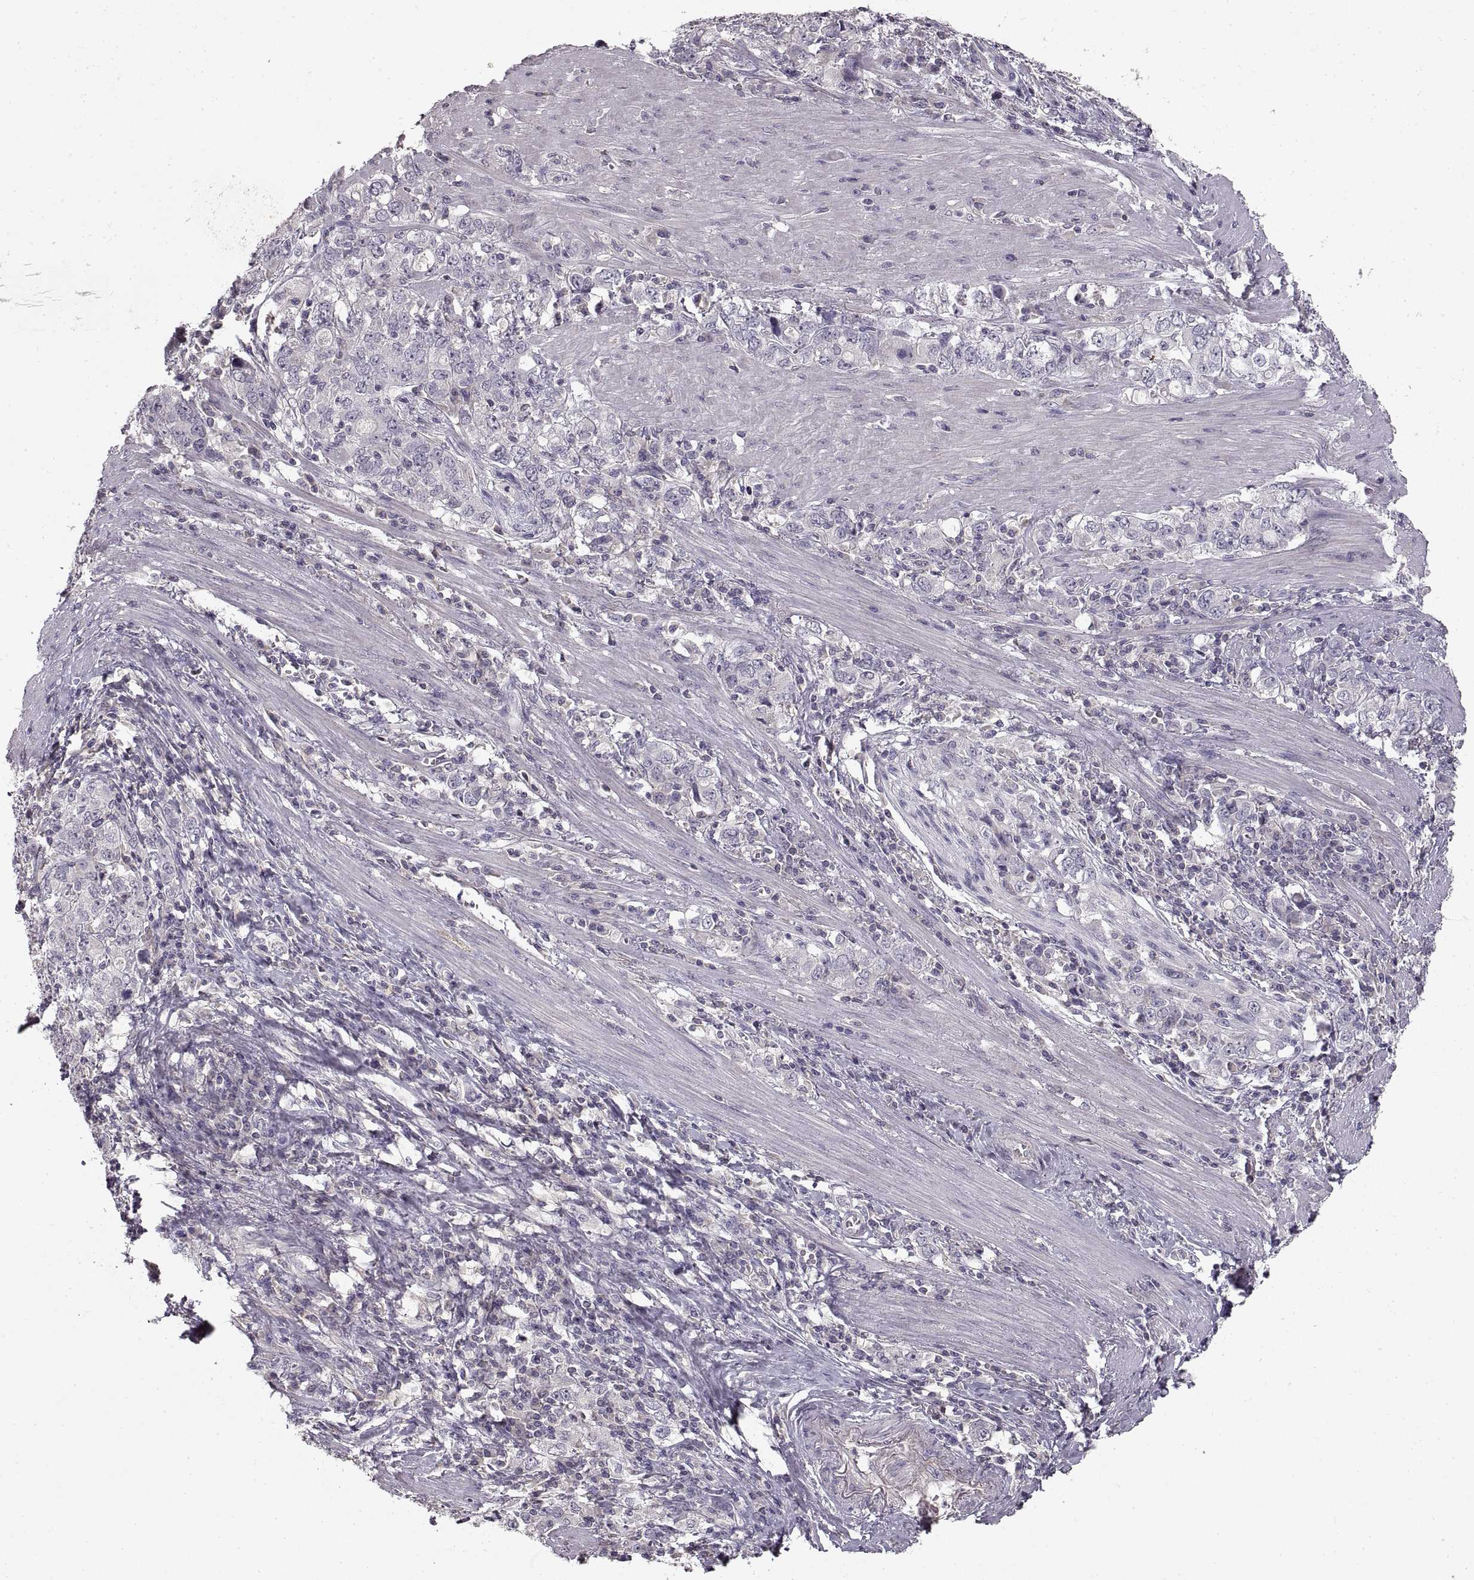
{"staining": {"intensity": "negative", "quantity": "none", "location": "none"}, "tissue": "stomach cancer", "cell_type": "Tumor cells", "image_type": "cancer", "snomed": [{"axis": "morphology", "description": "Adenocarcinoma, NOS"}, {"axis": "topography", "description": "Stomach, lower"}], "caption": "A histopathology image of adenocarcinoma (stomach) stained for a protein shows no brown staining in tumor cells.", "gene": "ADAM11", "patient": {"sex": "female", "age": 72}}